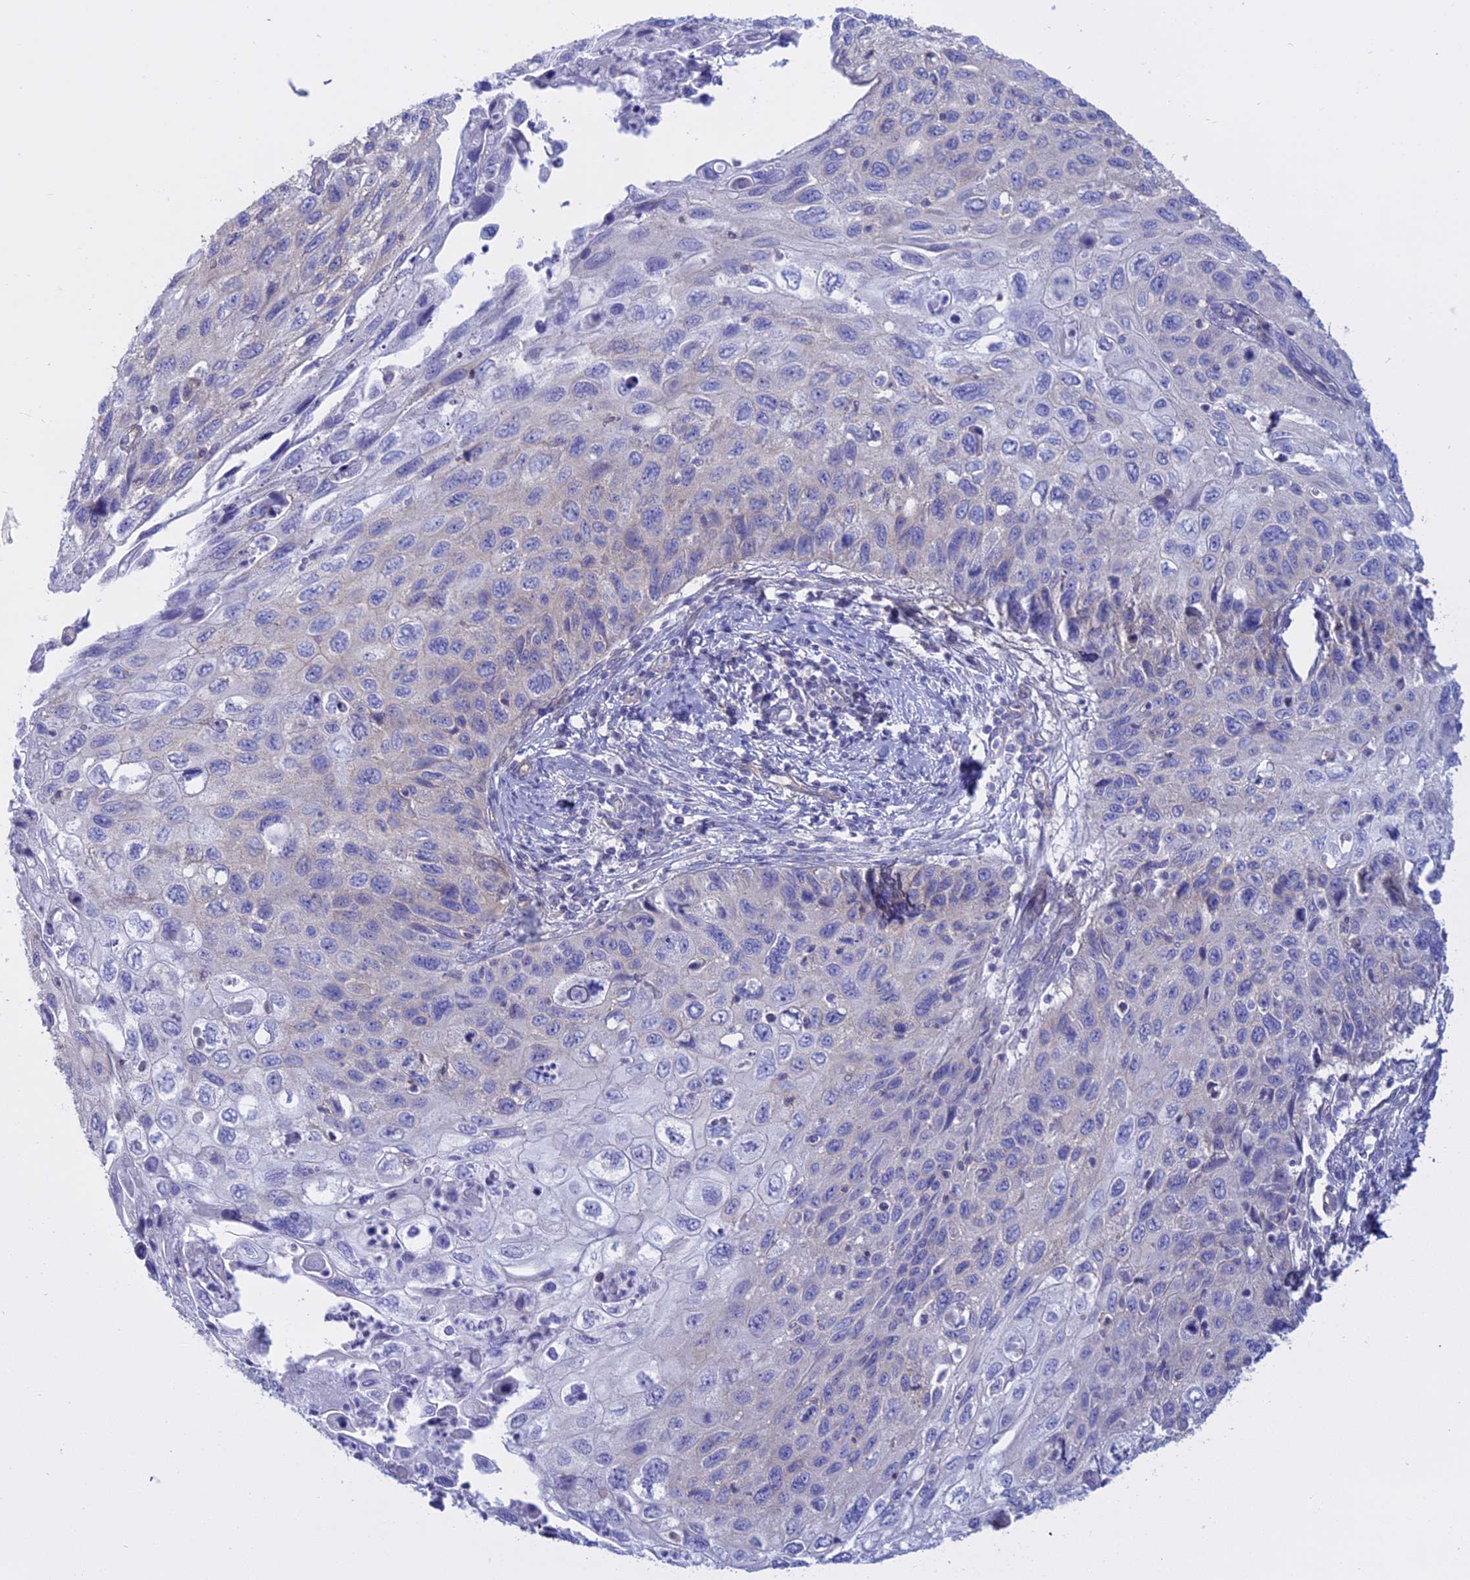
{"staining": {"intensity": "negative", "quantity": "none", "location": "none"}, "tissue": "cervical cancer", "cell_type": "Tumor cells", "image_type": "cancer", "snomed": [{"axis": "morphology", "description": "Squamous cell carcinoma, NOS"}, {"axis": "topography", "description": "Cervix"}], "caption": "Immunohistochemistry (IHC) photomicrograph of human cervical cancer stained for a protein (brown), which reveals no expression in tumor cells.", "gene": "AHCYL1", "patient": {"sex": "female", "age": 70}}